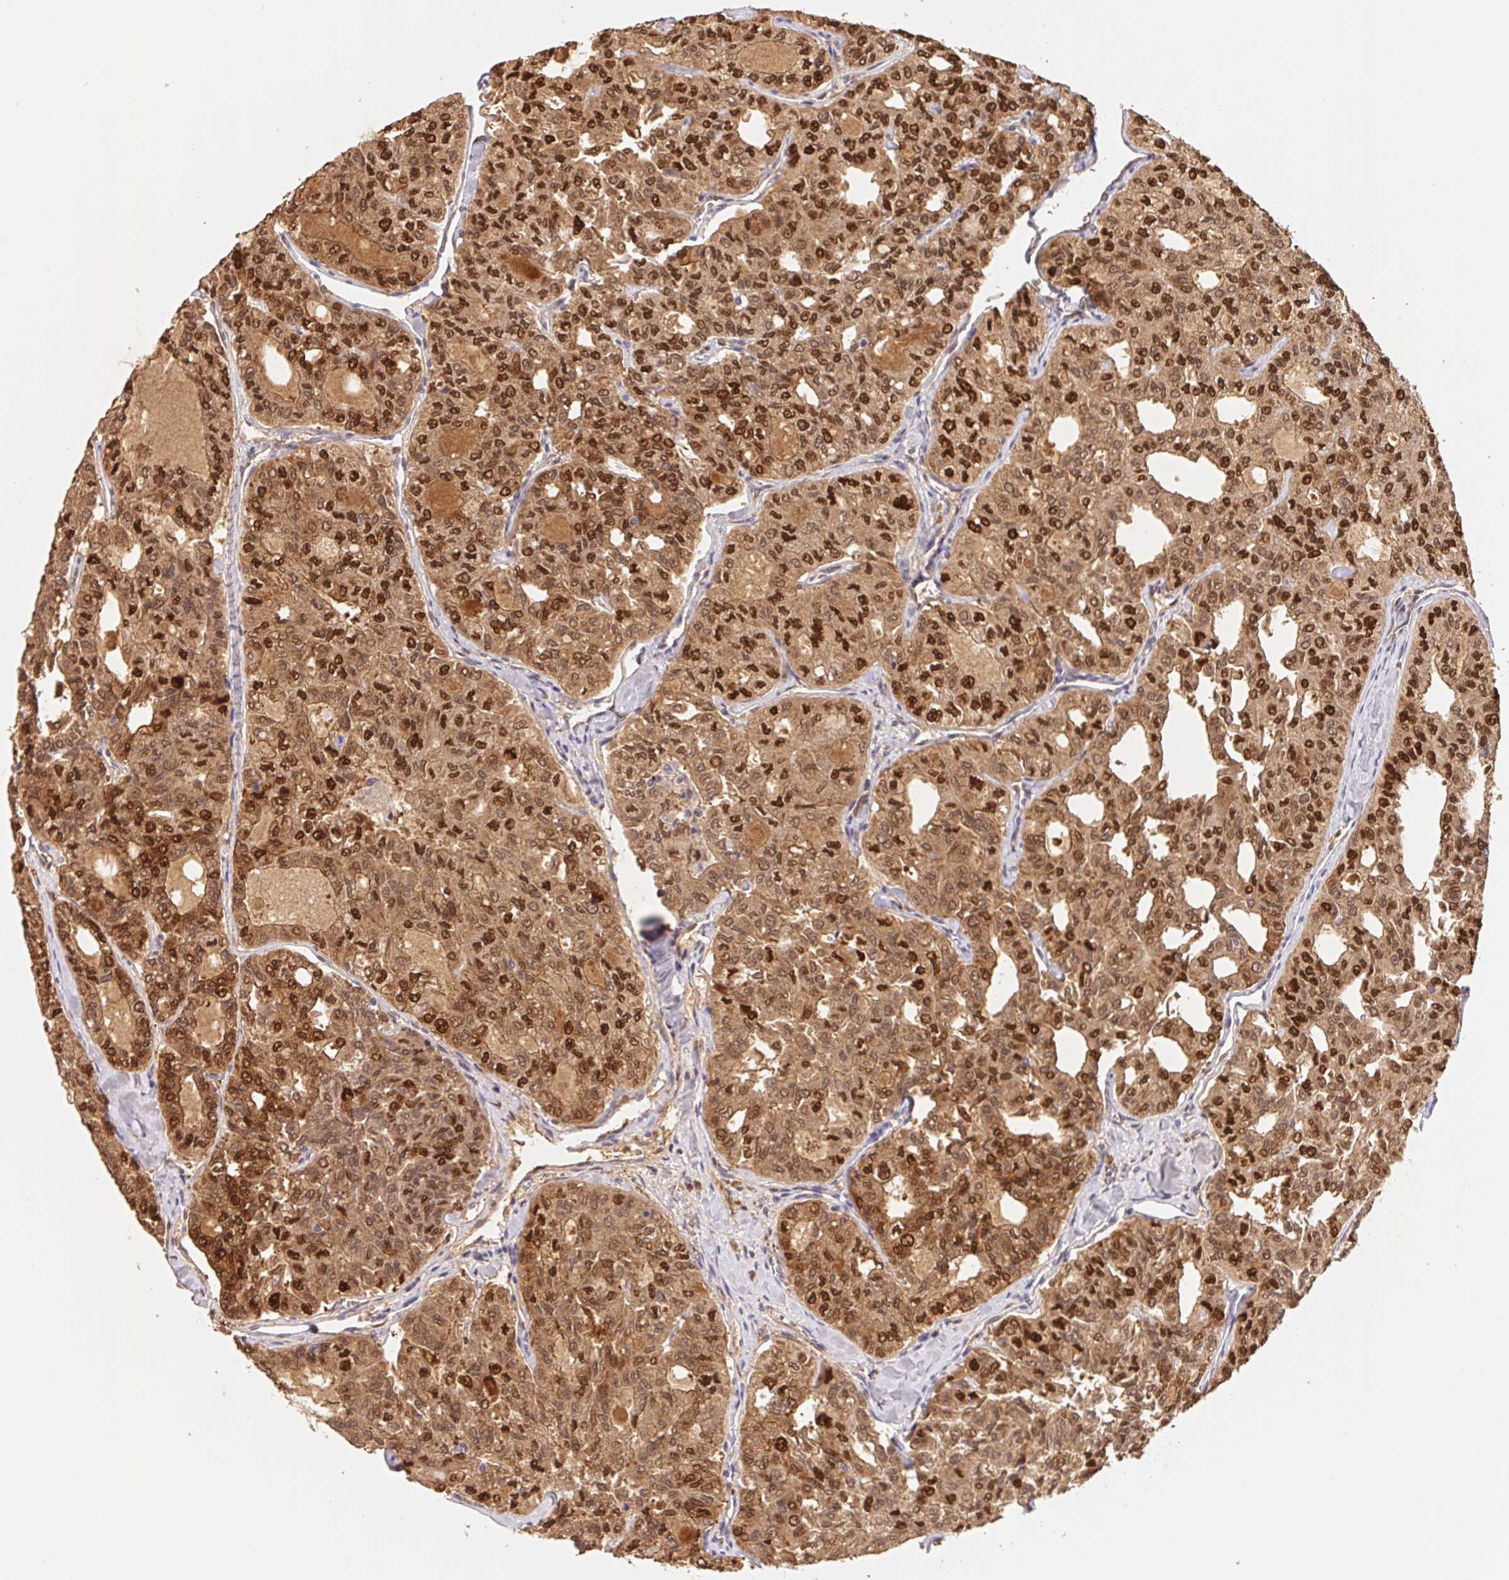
{"staining": {"intensity": "strong", "quantity": ">75%", "location": "cytoplasmic/membranous,nuclear"}, "tissue": "thyroid cancer", "cell_type": "Tumor cells", "image_type": "cancer", "snomed": [{"axis": "morphology", "description": "Follicular adenoma carcinoma, NOS"}, {"axis": "topography", "description": "Thyroid gland"}], "caption": "Follicular adenoma carcinoma (thyroid) was stained to show a protein in brown. There is high levels of strong cytoplasmic/membranous and nuclear staining in approximately >75% of tumor cells.", "gene": "L3MBTL4", "patient": {"sex": "male", "age": 75}}